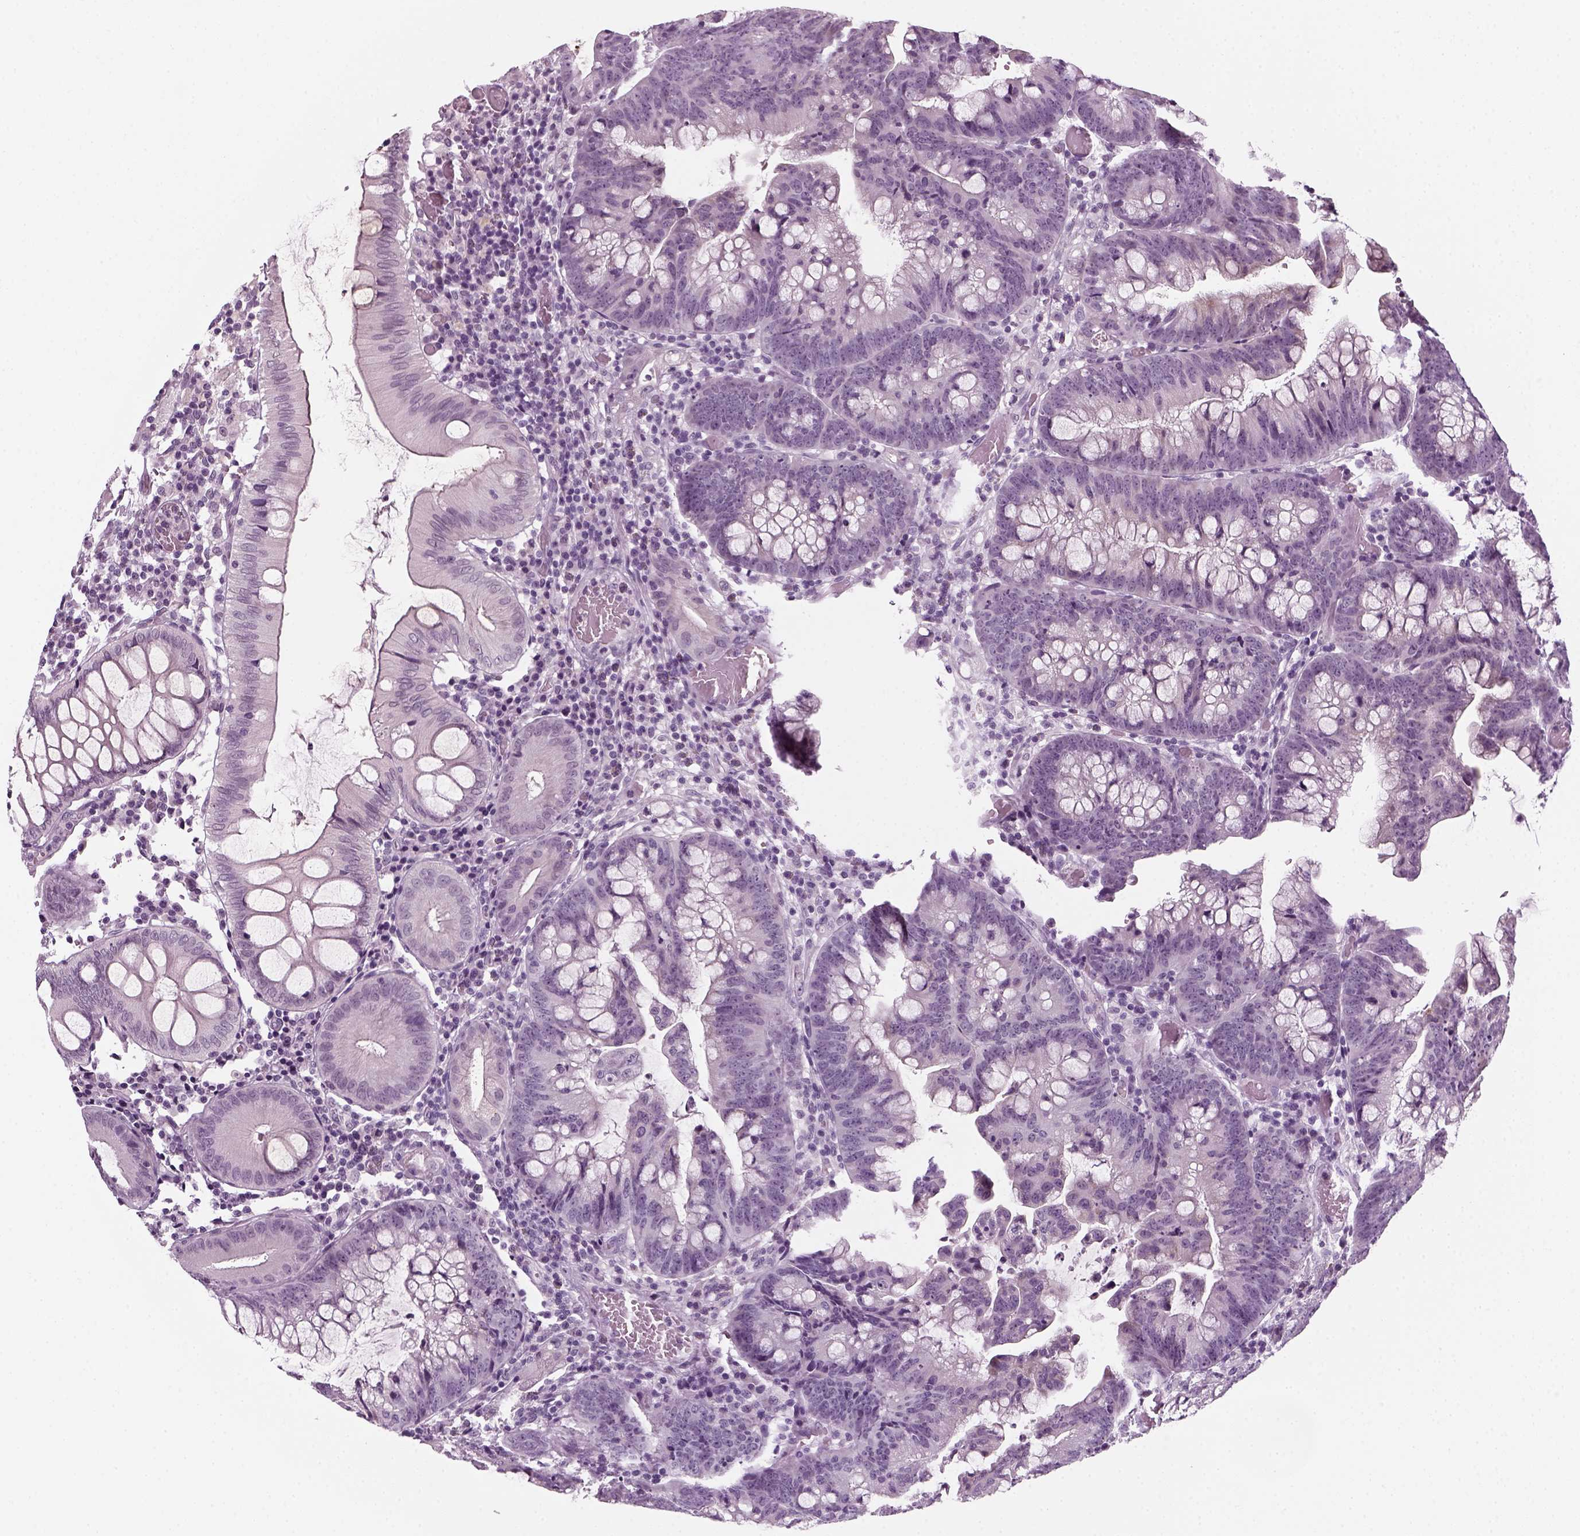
{"staining": {"intensity": "negative", "quantity": "none", "location": "none"}, "tissue": "colorectal cancer", "cell_type": "Tumor cells", "image_type": "cancer", "snomed": [{"axis": "morphology", "description": "Adenocarcinoma, NOS"}, {"axis": "topography", "description": "Colon"}], "caption": "Histopathology image shows no protein positivity in tumor cells of colorectal cancer (adenocarcinoma) tissue. (DAB immunohistochemistry, high magnification).", "gene": "KRT75", "patient": {"sex": "male", "age": 62}}